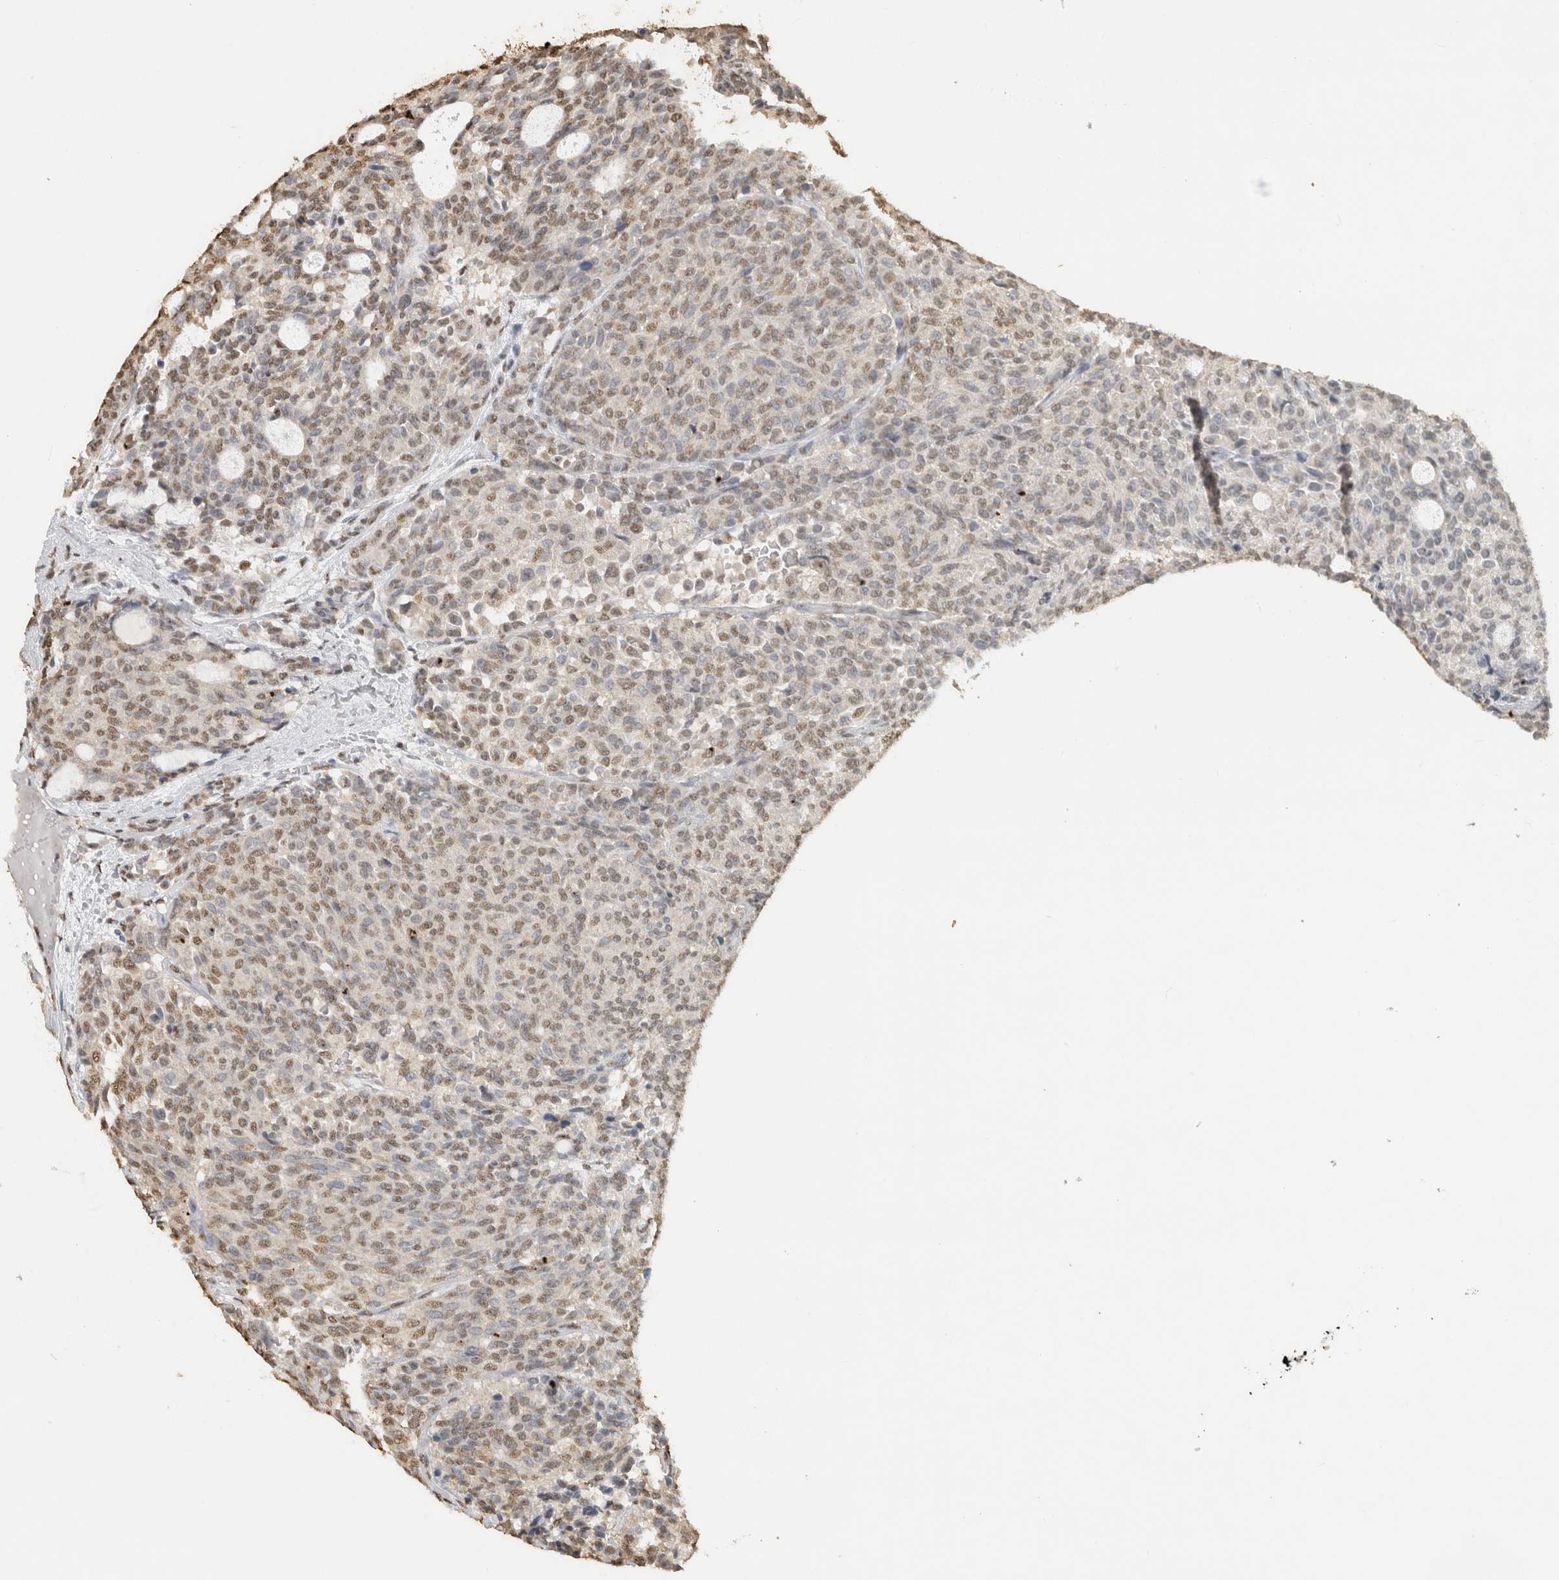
{"staining": {"intensity": "moderate", "quantity": ">75%", "location": "nuclear"}, "tissue": "carcinoid", "cell_type": "Tumor cells", "image_type": "cancer", "snomed": [{"axis": "morphology", "description": "Carcinoid, malignant, NOS"}, {"axis": "topography", "description": "Pancreas"}], "caption": "Immunohistochemistry of human malignant carcinoid displays medium levels of moderate nuclear staining in about >75% of tumor cells. (DAB (3,3'-diaminobenzidine) = brown stain, brightfield microscopy at high magnification).", "gene": "HAND2", "patient": {"sex": "female", "age": 54}}